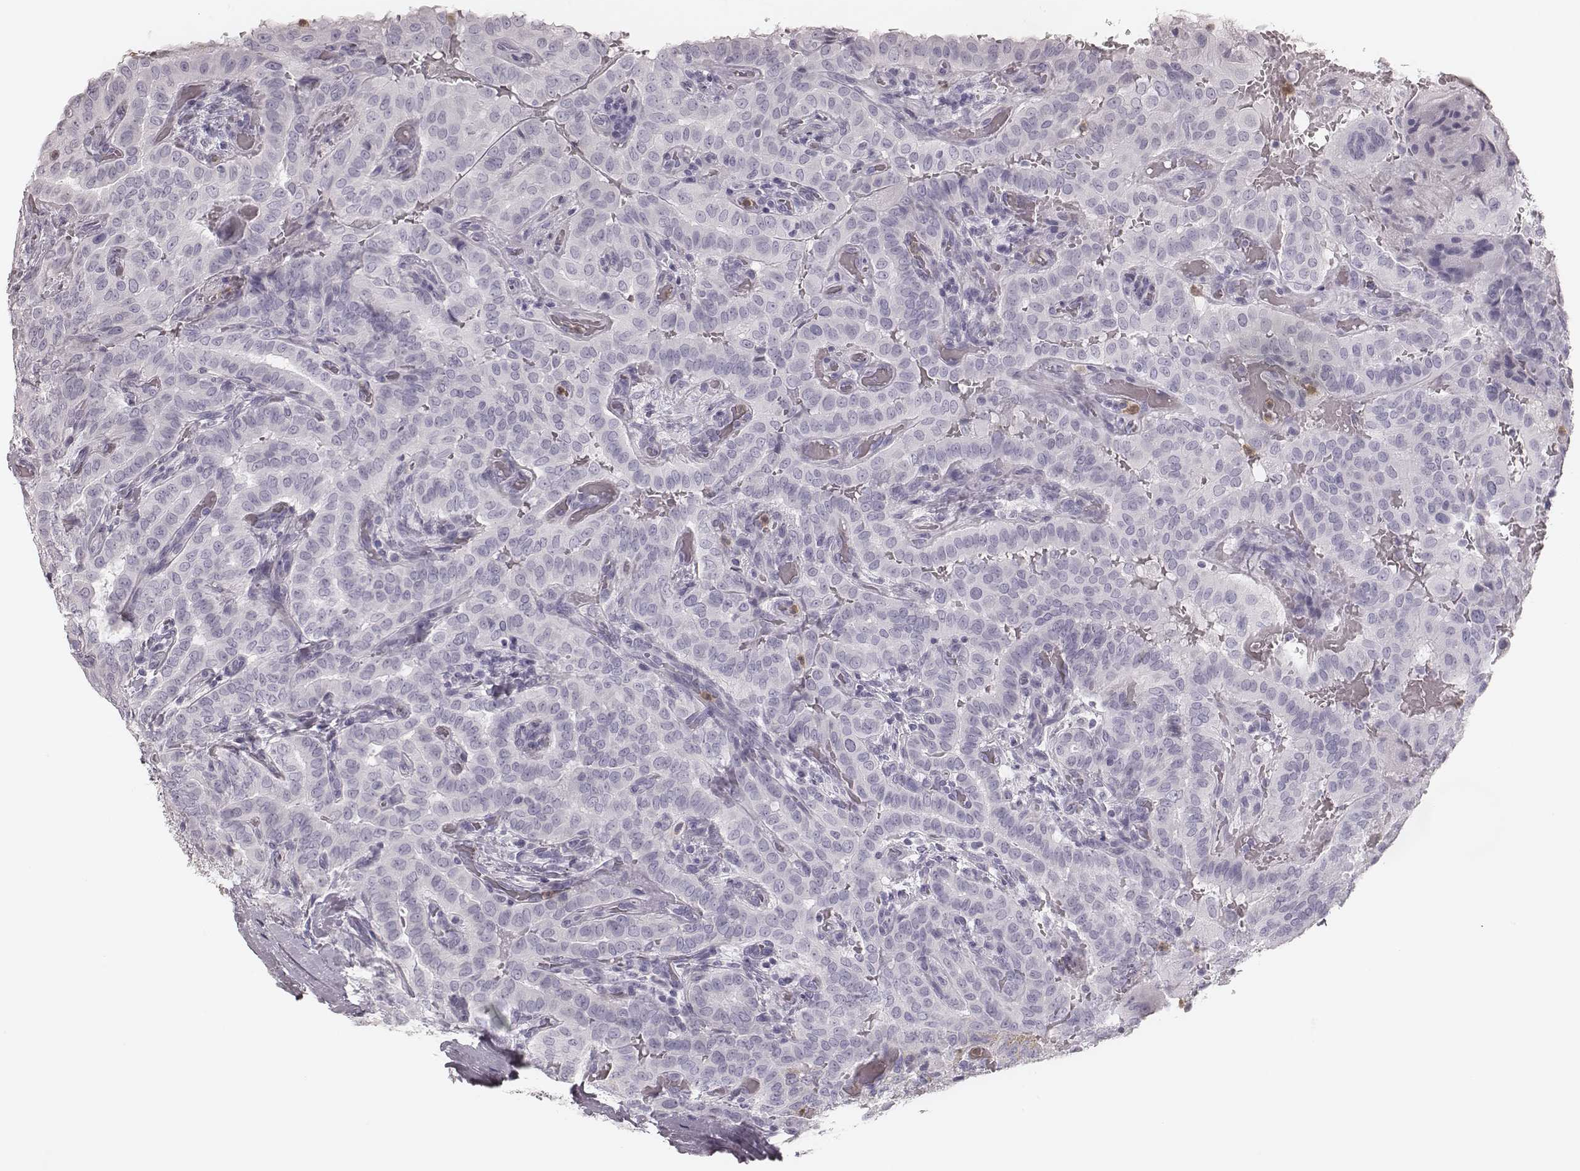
{"staining": {"intensity": "negative", "quantity": "none", "location": "none"}, "tissue": "thyroid cancer", "cell_type": "Tumor cells", "image_type": "cancer", "snomed": [{"axis": "morphology", "description": "Papillary adenocarcinoma, NOS"}, {"axis": "morphology", "description": "Papillary adenoma metastatic"}, {"axis": "topography", "description": "Thyroid gland"}], "caption": "The image shows no staining of tumor cells in thyroid papillary adenoma metastatic. Brightfield microscopy of immunohistochemistry stained with DAB (brown) and hematoxylin (blue), captured at high magnification.", "gene": "ELANE", "patient": {"sex": "female", "age": 50}}